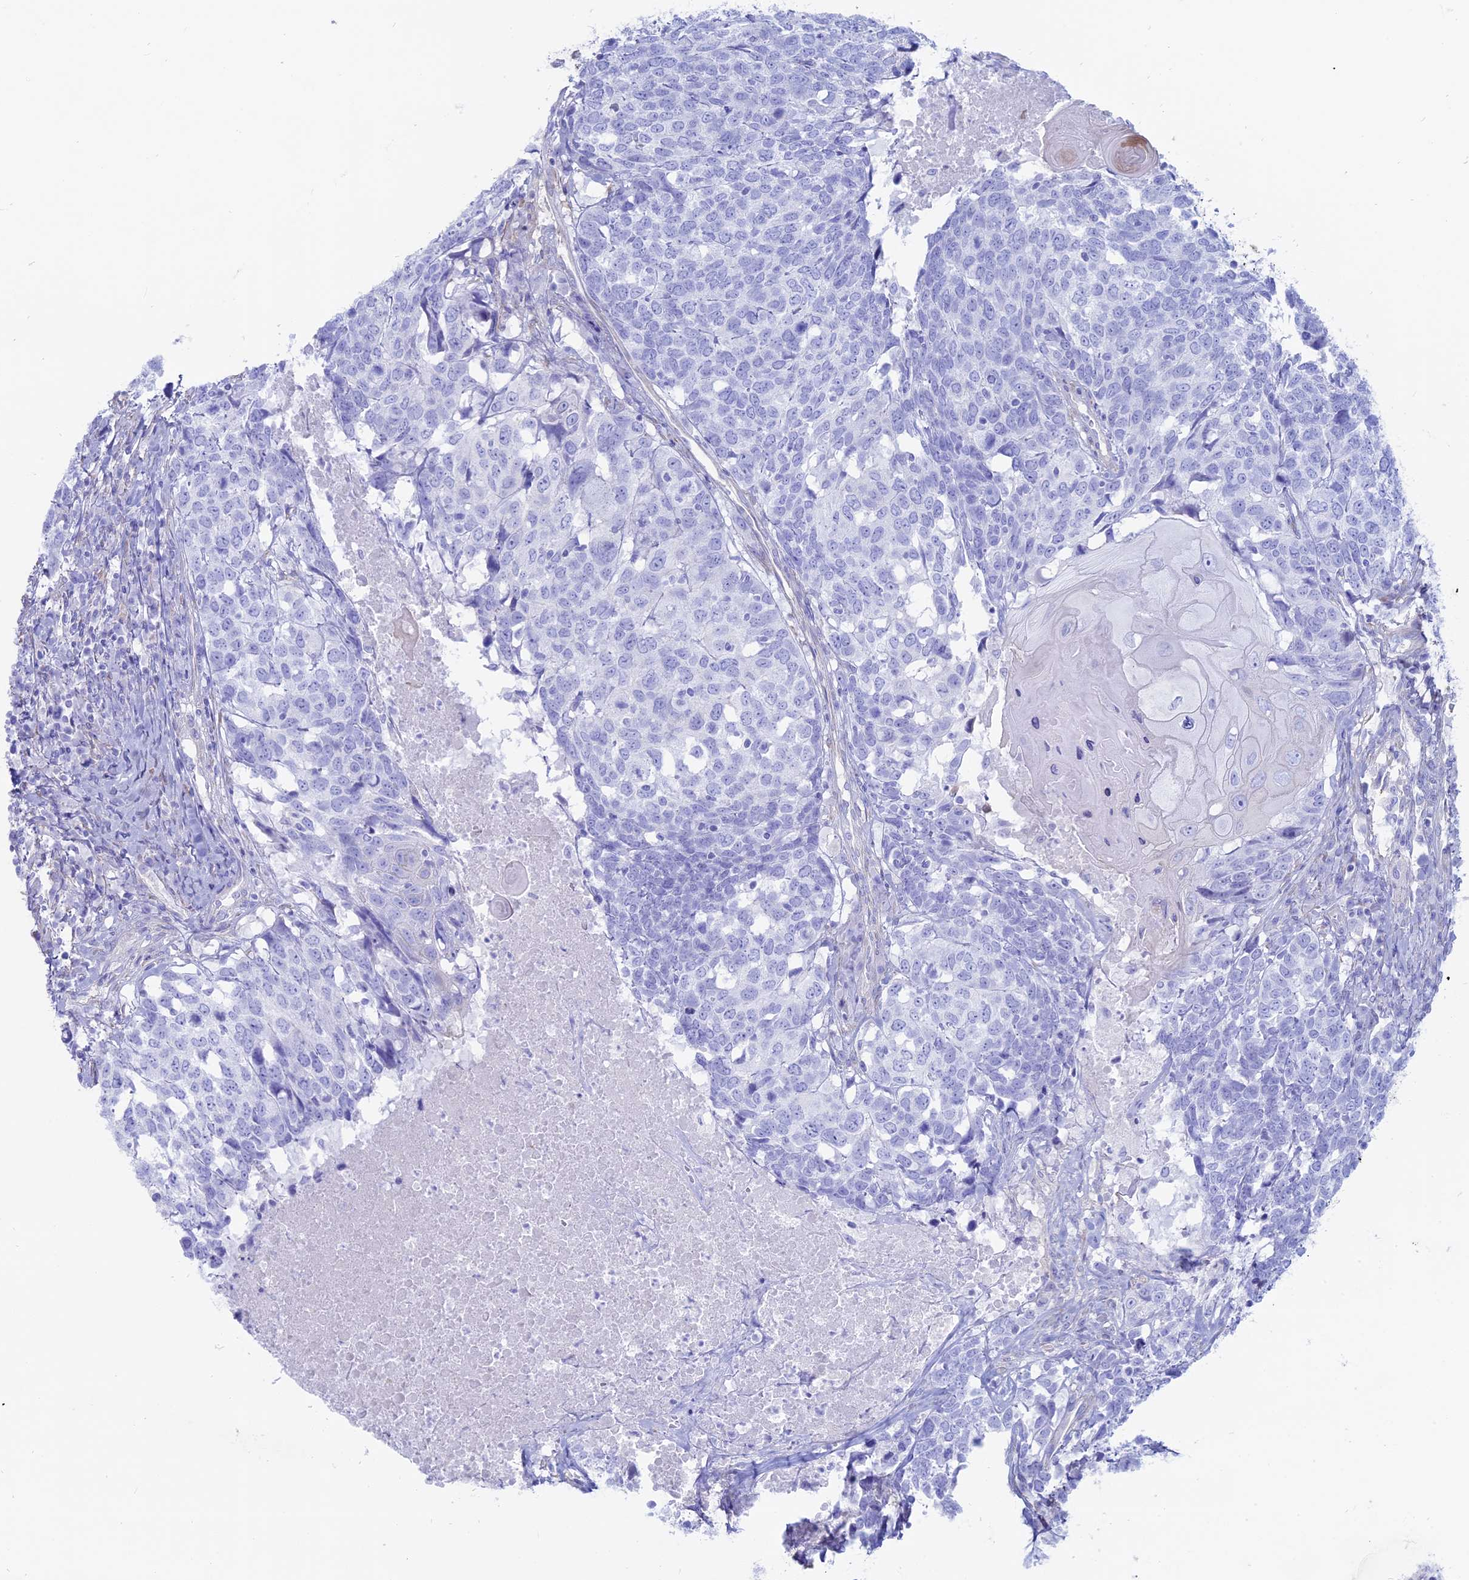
{"staining": {"intensity": "negative", "quantity": "none", "location": "none"}, "tissue": "head and neck cancer", "cell_type": "Tumor cells", "image_type": "cancer", "snomed": [{"axis": "morphology", "description": "Squamous cell carcinoma, NOS"}, {"axis": "topography", "description": "Head-Neck"}], "caption": "Photomicrograph shows no protein expression in tumor cells of head and neck squamous cell carcinoma tissue. Nuclei are stained in blue.", "gene": "OR2AE1", "patient": {"sex": "male", "age": 66}}